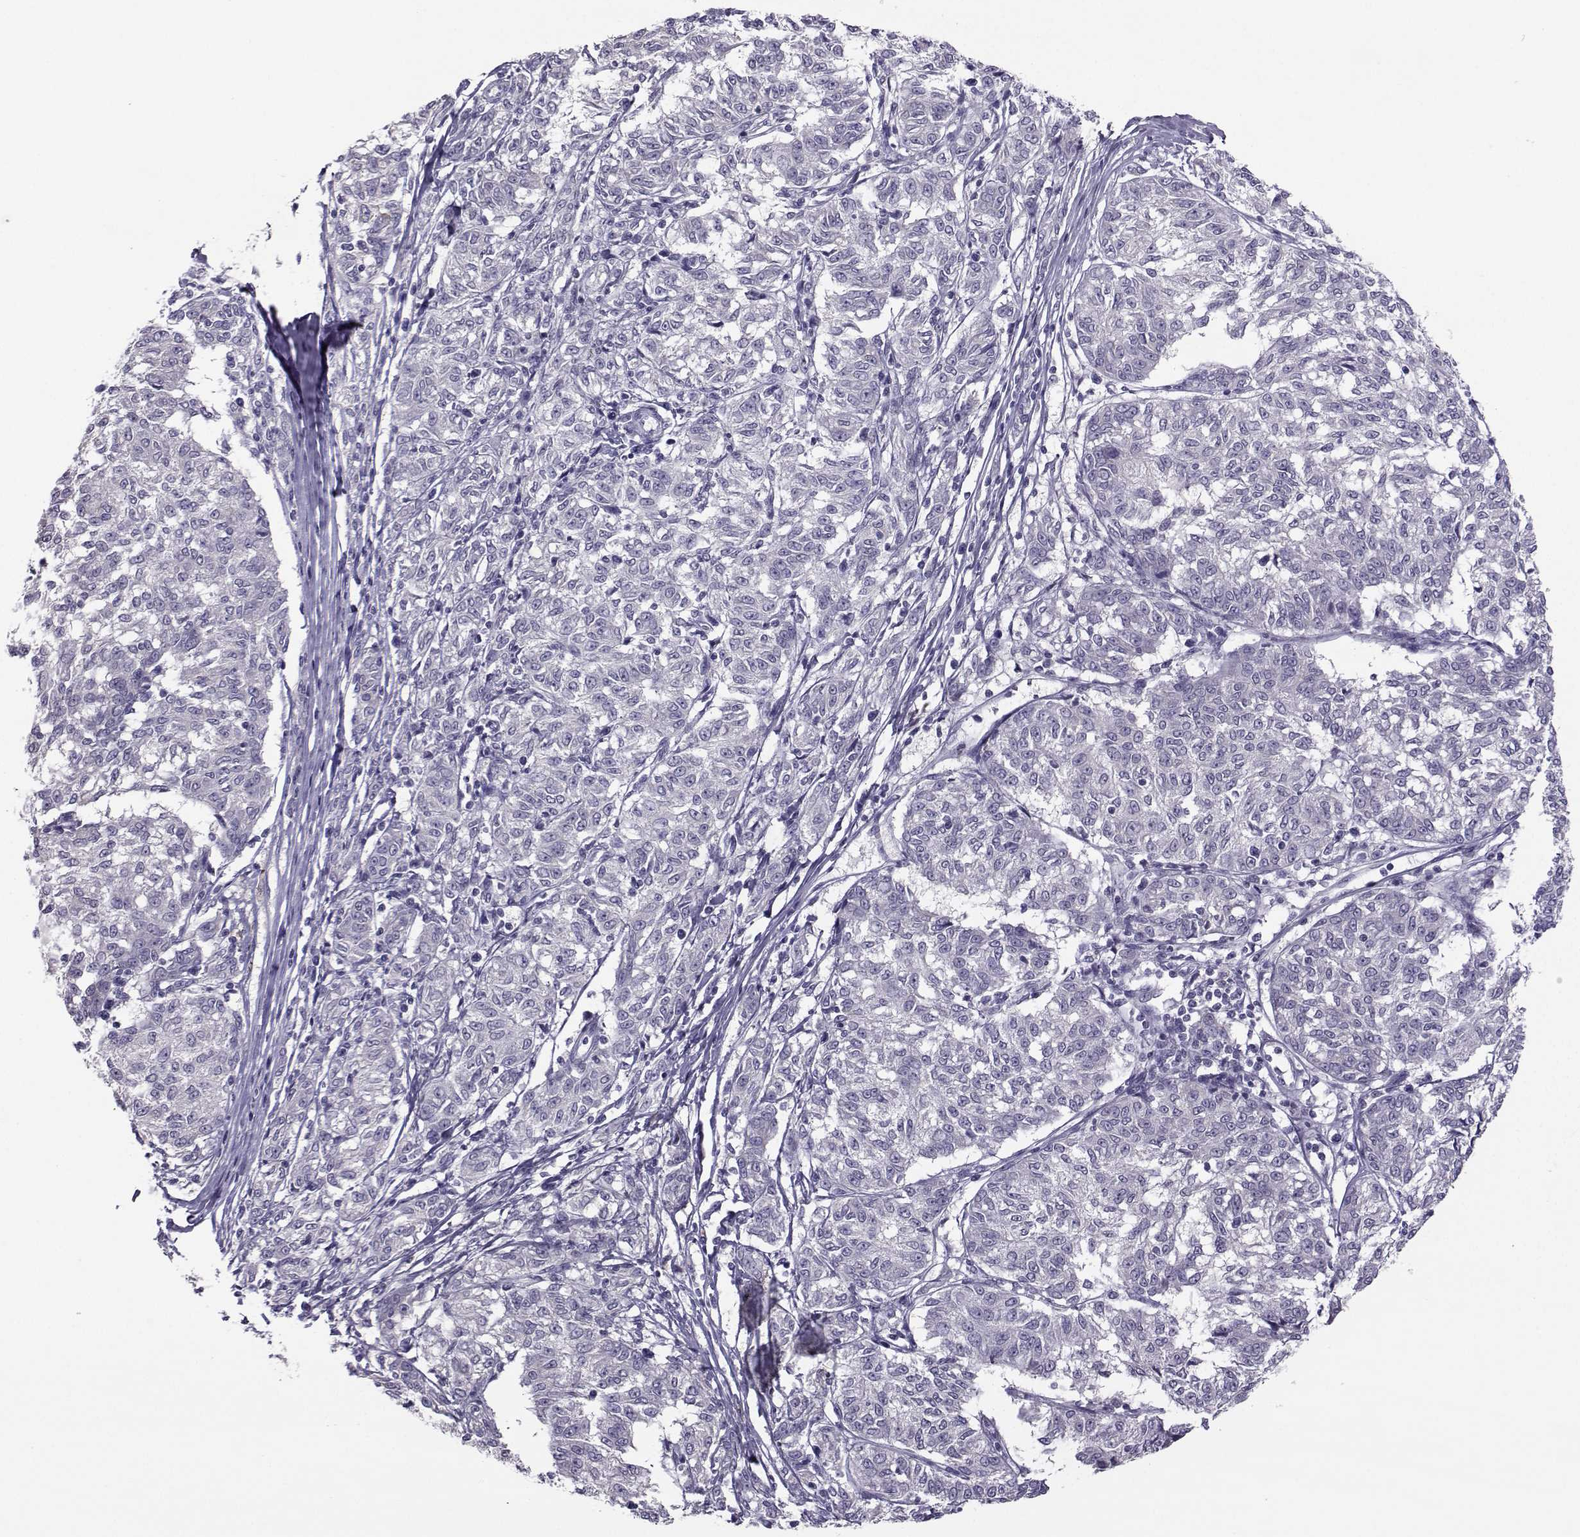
{"staining": {"intensity": "negative", "quantity": "none", "location": "none"}, "tissue": "melanoma", "cell_type": "Tumor cells", "image_type": "cancer", "snomed": [{"axis": "morphology", "description": "Malignant melanoma, NOS"}, {"axis": "topography", "description": "Skin"}], "caption": "Immunohistochemistry (IHC) of human melanoma reveals no positivity in tumor cells.", "gene": "FCAMR", "patient": {"sex": "female", "age": 72}}